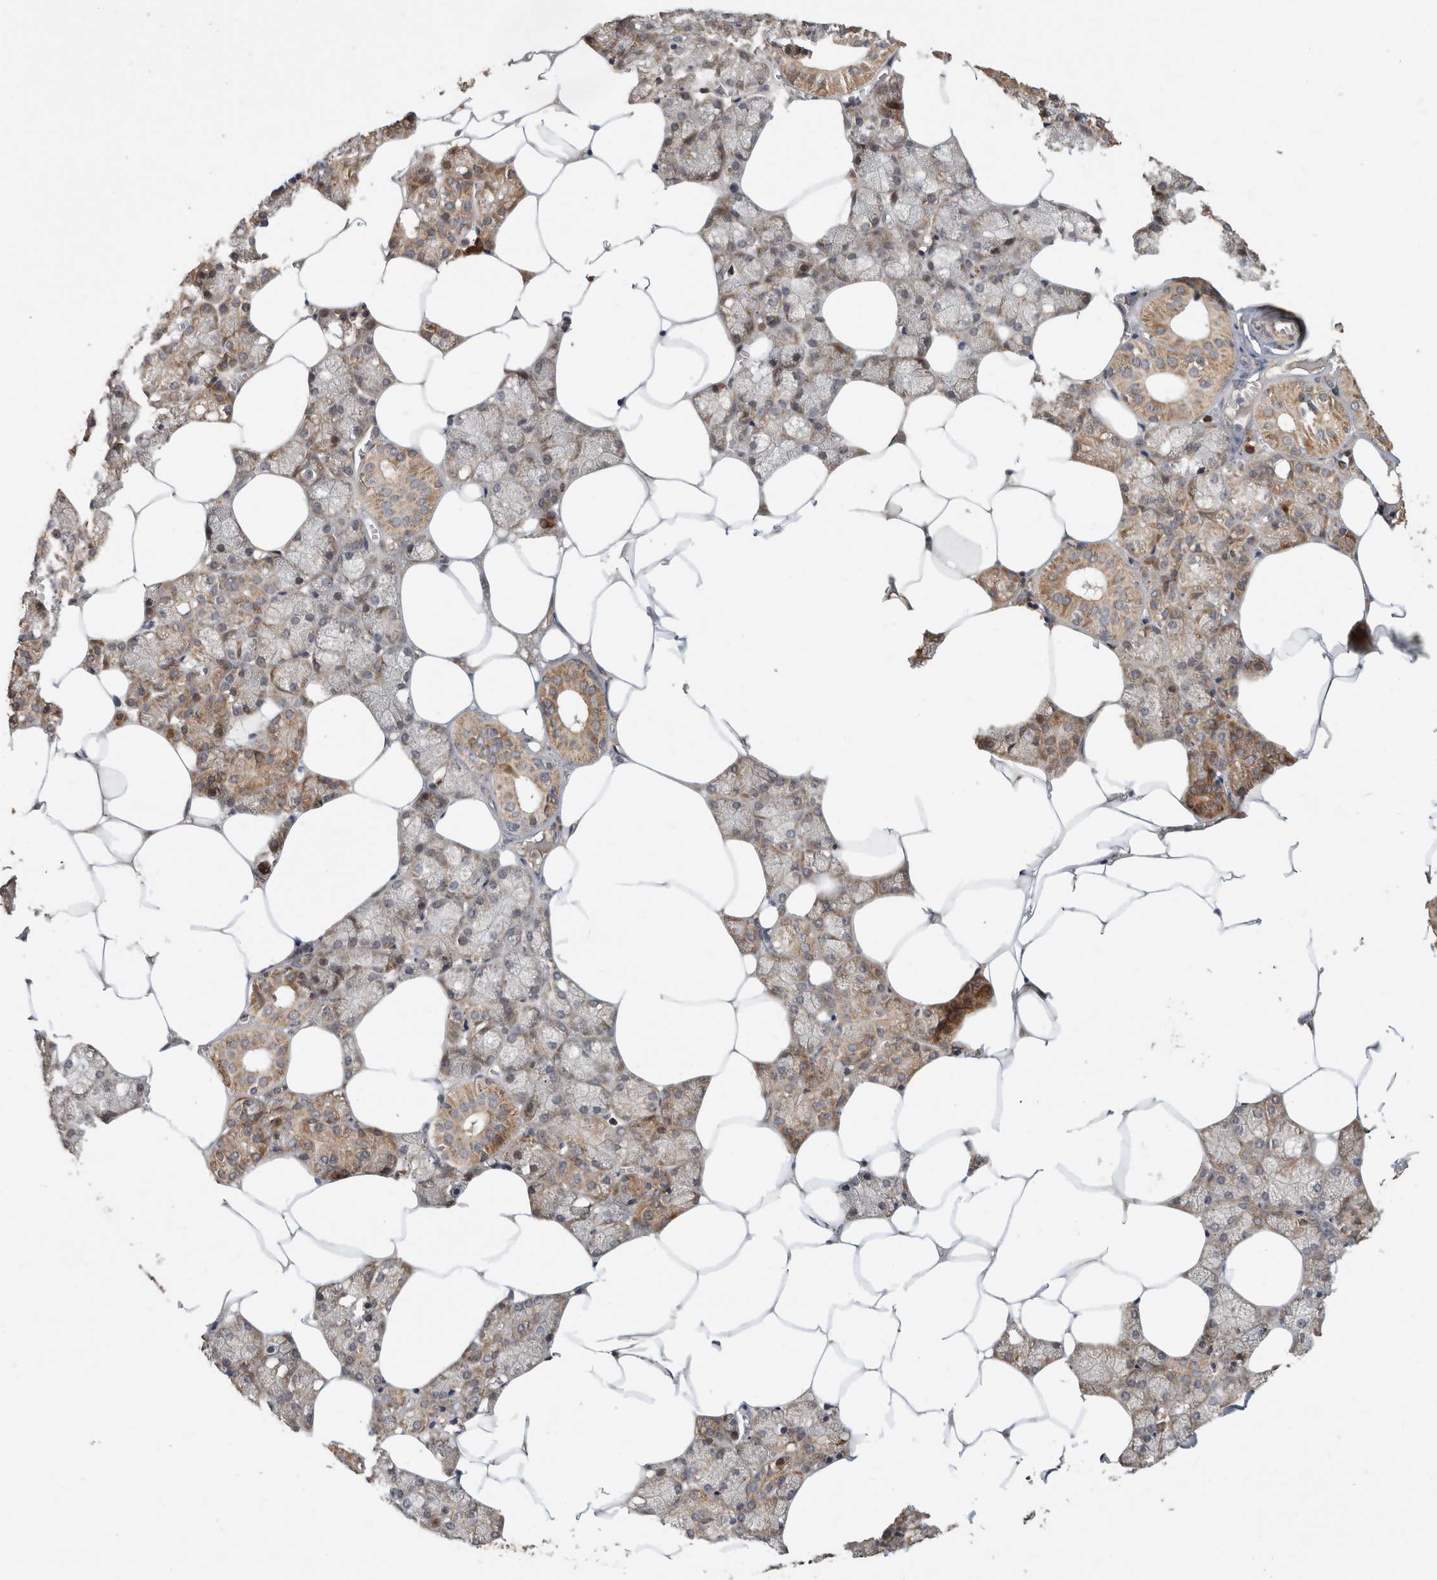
{"staining": {"intensity": "moderate", "quantity": "25%-75%", "location": "cytoplasmic/membranous"}, "tissue": "salivary gland", "cell_type": "Glandular cells", "image_type": "normal", "snomed": [{"axis": "morphology", "description": "Normal tissue, NOS"}, {"axis": "topography", "description": "Salivary gland"}], "caption": "This micrograph shows immunohistochemistry (IHC) staining of unremarkable salivary gland, with medium moderate cytoplasmic/membranous staining in about 25%-75% of glandular cells.", "gene": "PCDHB15", "patient": {"sex": "male", "age": 62}}